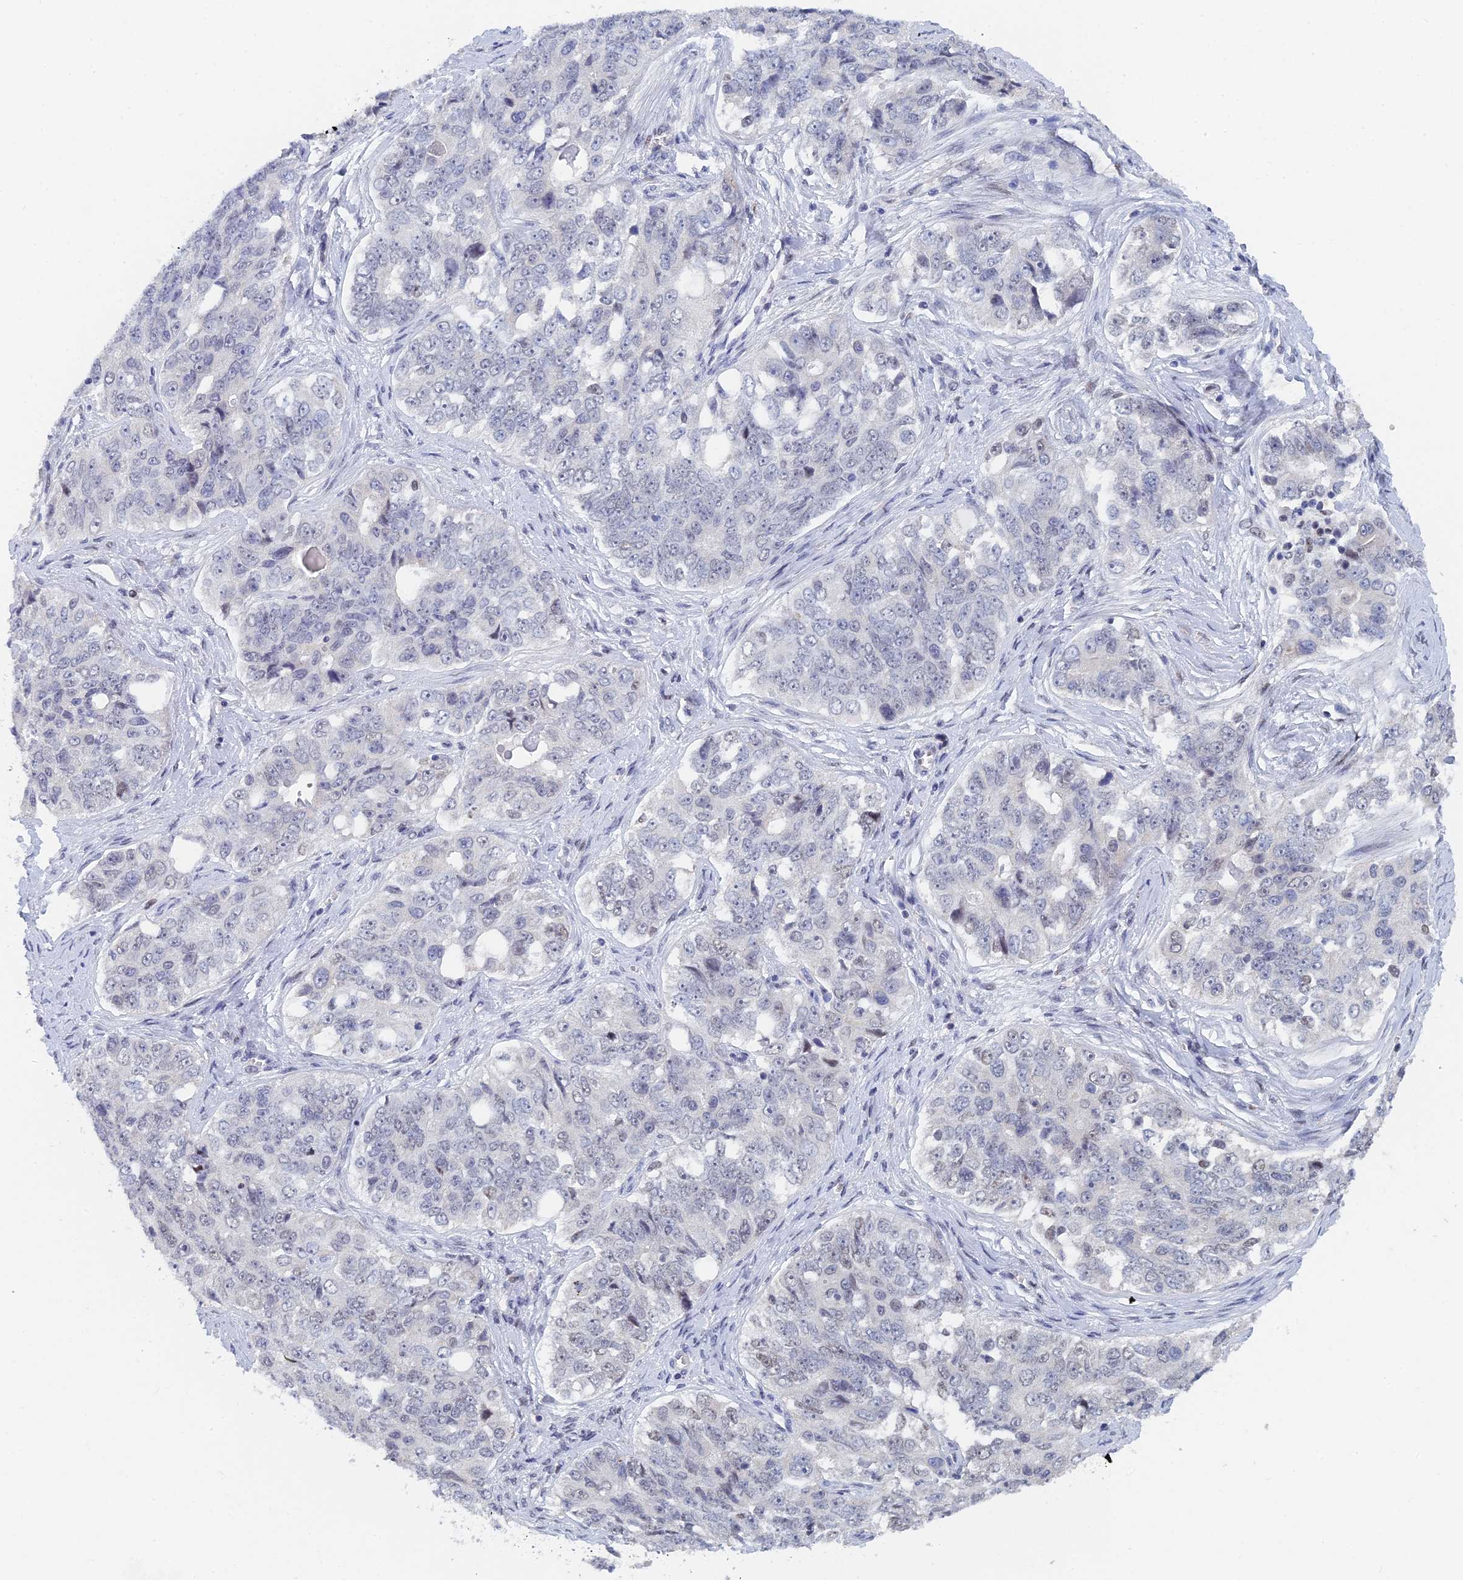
{"staining": {"intensity": "negative", "quantity": "none", "location": "none"}, "tissue": "ovarian cancer", "cell_type": "Tumor cells", "image_type": "cancer", "snomed": [{"axis": "morphology", "description": "Carcinoma, endometroid"}, {"axis": "topography", "description": "Ovary"}], "caption": "Human ovarian cancer (endometroid carcinoma) stained for a protein using IHC reveals no positivity in tumor cells.", "gene": "GMNC", "patient": {"sex": "female", "age": 51}}